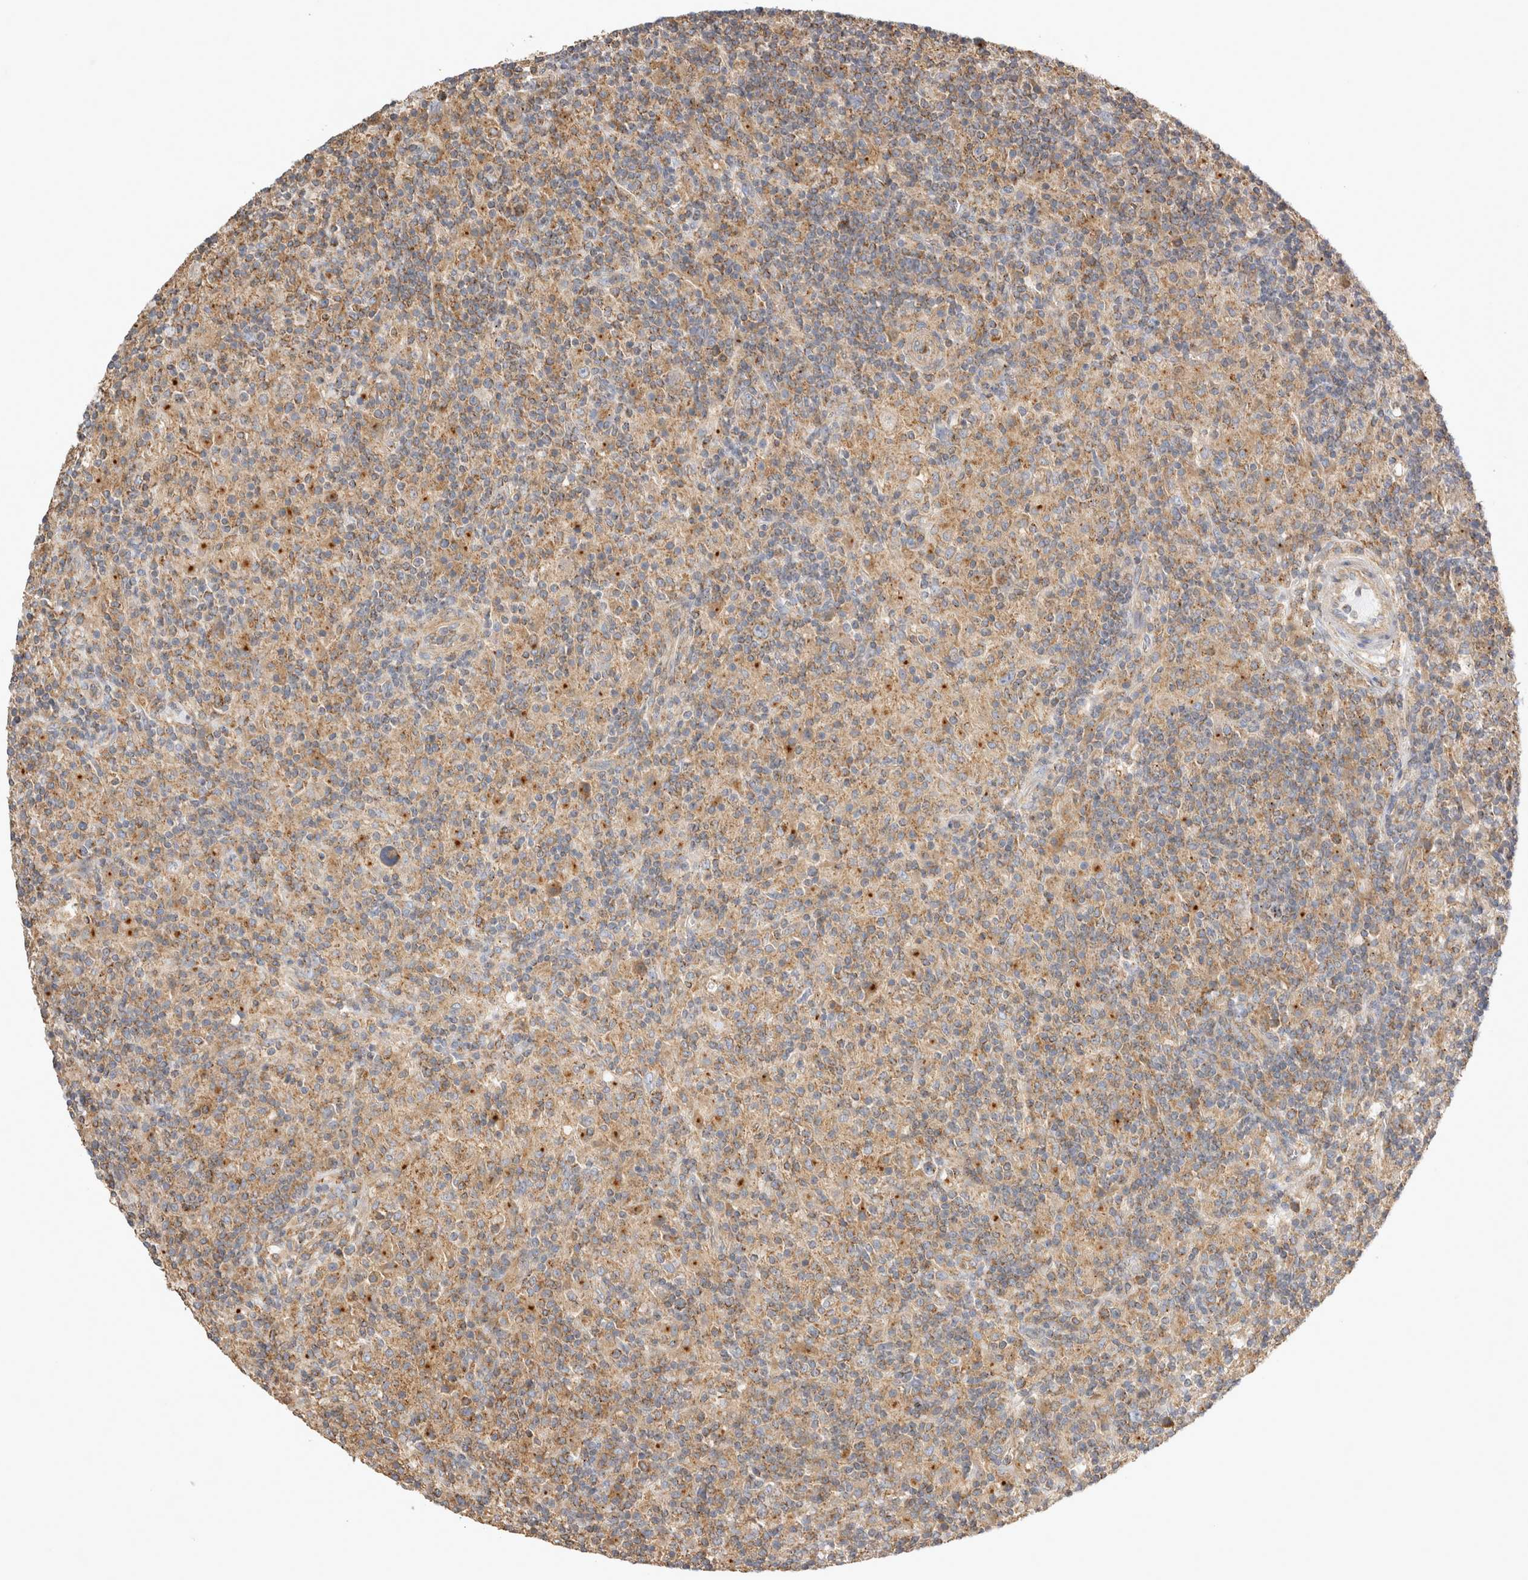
{"staining": {"intensity": "weak", "quantity": ">75%", "location": "cytoplasmic/membranous"}, "tissue": "lymphoma", "cell_type": "Tumor cells", "image_type": "cancer", "snomed": [{"axis": "morphology", "description": "Hodgkin's disease, NOS"}, {"axis": "topography", "description": "Lymph node"}], "caption": "The image shows a brown stain indicating the presence of a protein in the cytoplasmic/membranous of tumor cells in Hodgkin's disease. Using DAB (3,3'-diaminobenzidine) (brown) and hematoxylin (blue) stains, captured at high magnification using brightfield microscopy.", "gene": "CHMP6", "patient": {"sex": "male", "age": 70}}